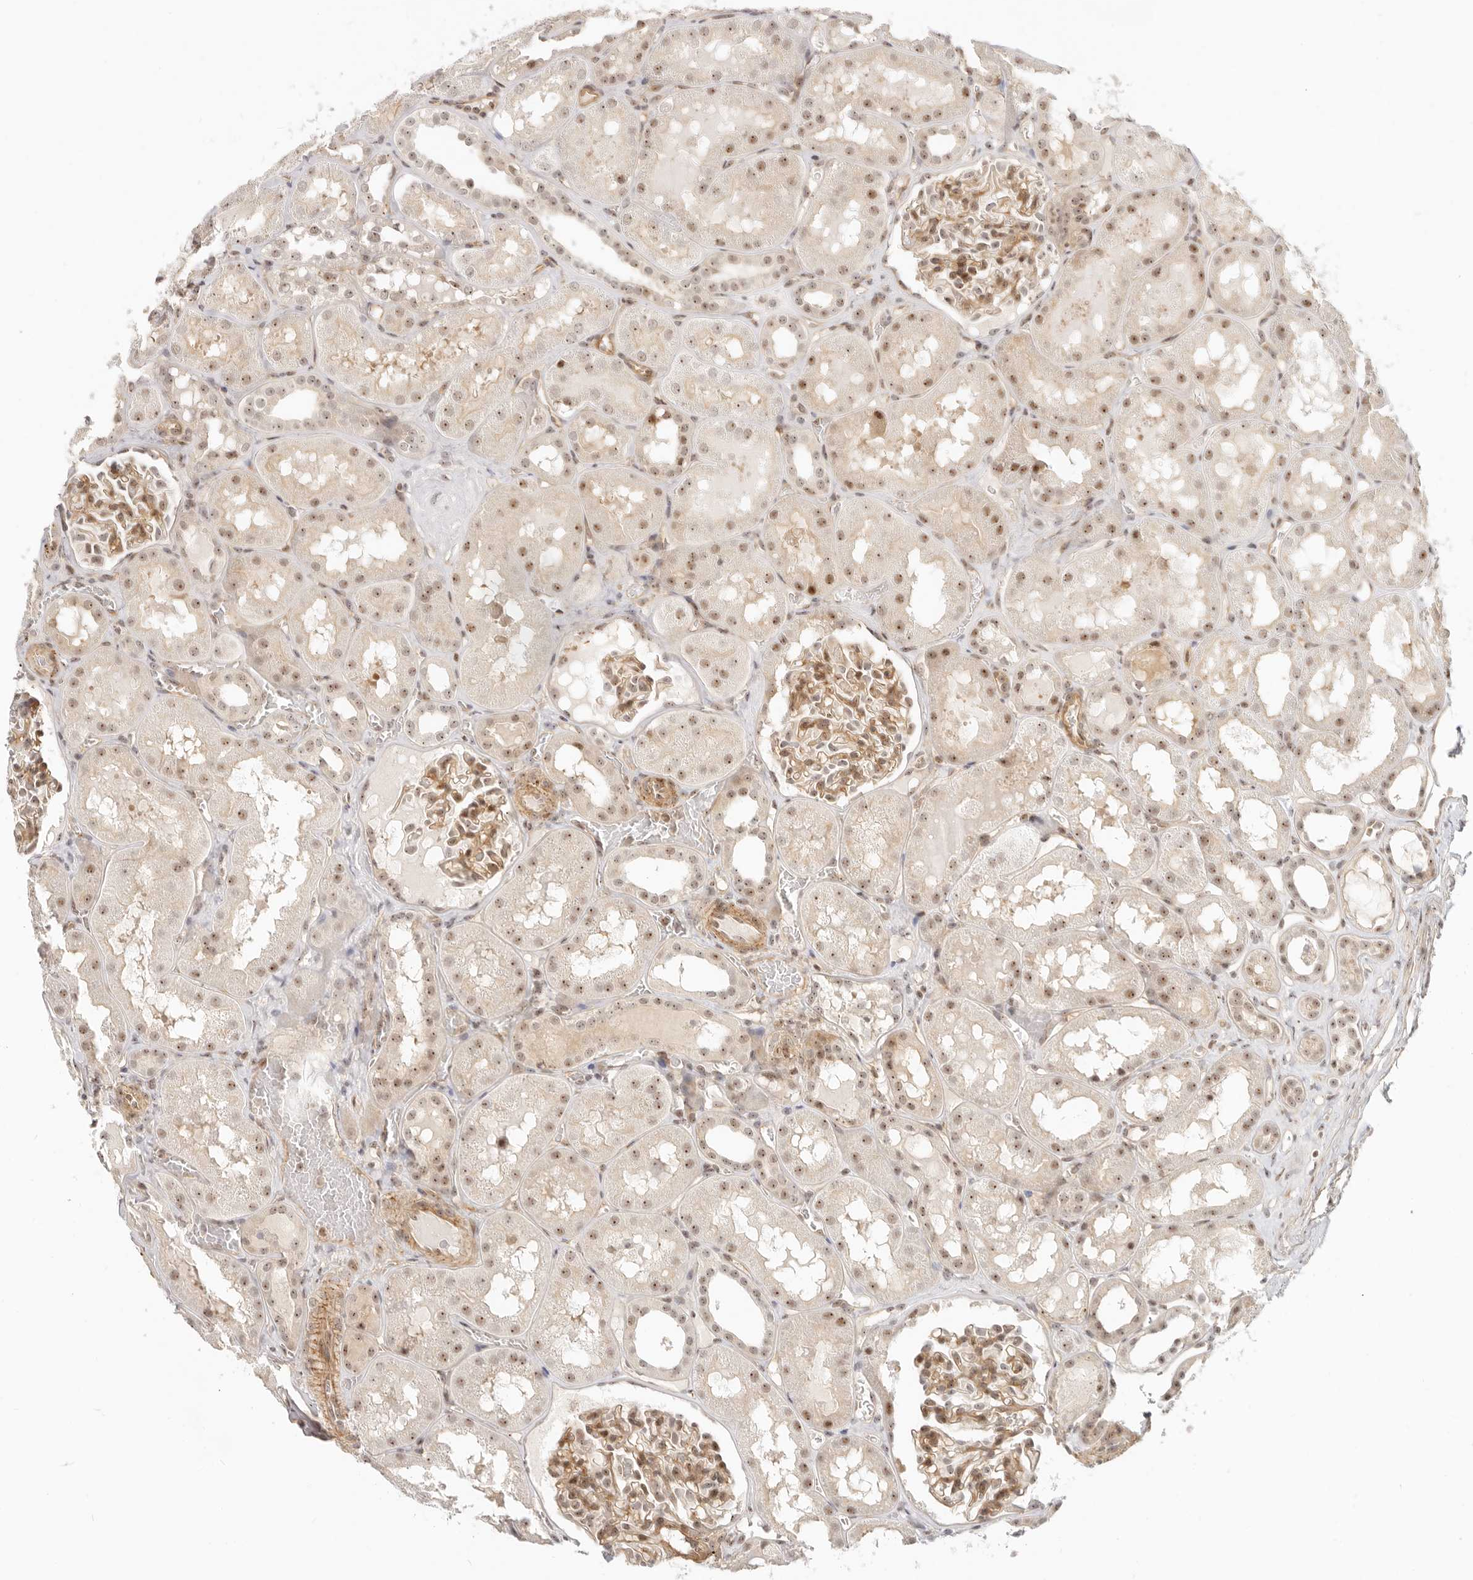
{"staining": {"intensity": "moderate", "quantity": ">75%", "location": "cytoplasmic/membranous,nuclear"}, "tissue": "kidney", "cell_type": "Cells in glomeruli", "image_type": "normal", "snomed": [{"axis": "morphology", "description": "Normal tissue, NOS"}, {"axis": "topography", "description": "Kidney"}, {"axis": "topography", "description": "Urinary bladder"}], "caption": "DAB (3,3'-diaminobenzidine) immunohistochemical staining of benign kidney displays moderate cytoplasmic/membranous,nuclear protein expression in about >75% of cells in glomeruli.", "gene": "BAP1", "patient": {"sex": "male", "age": 16}}